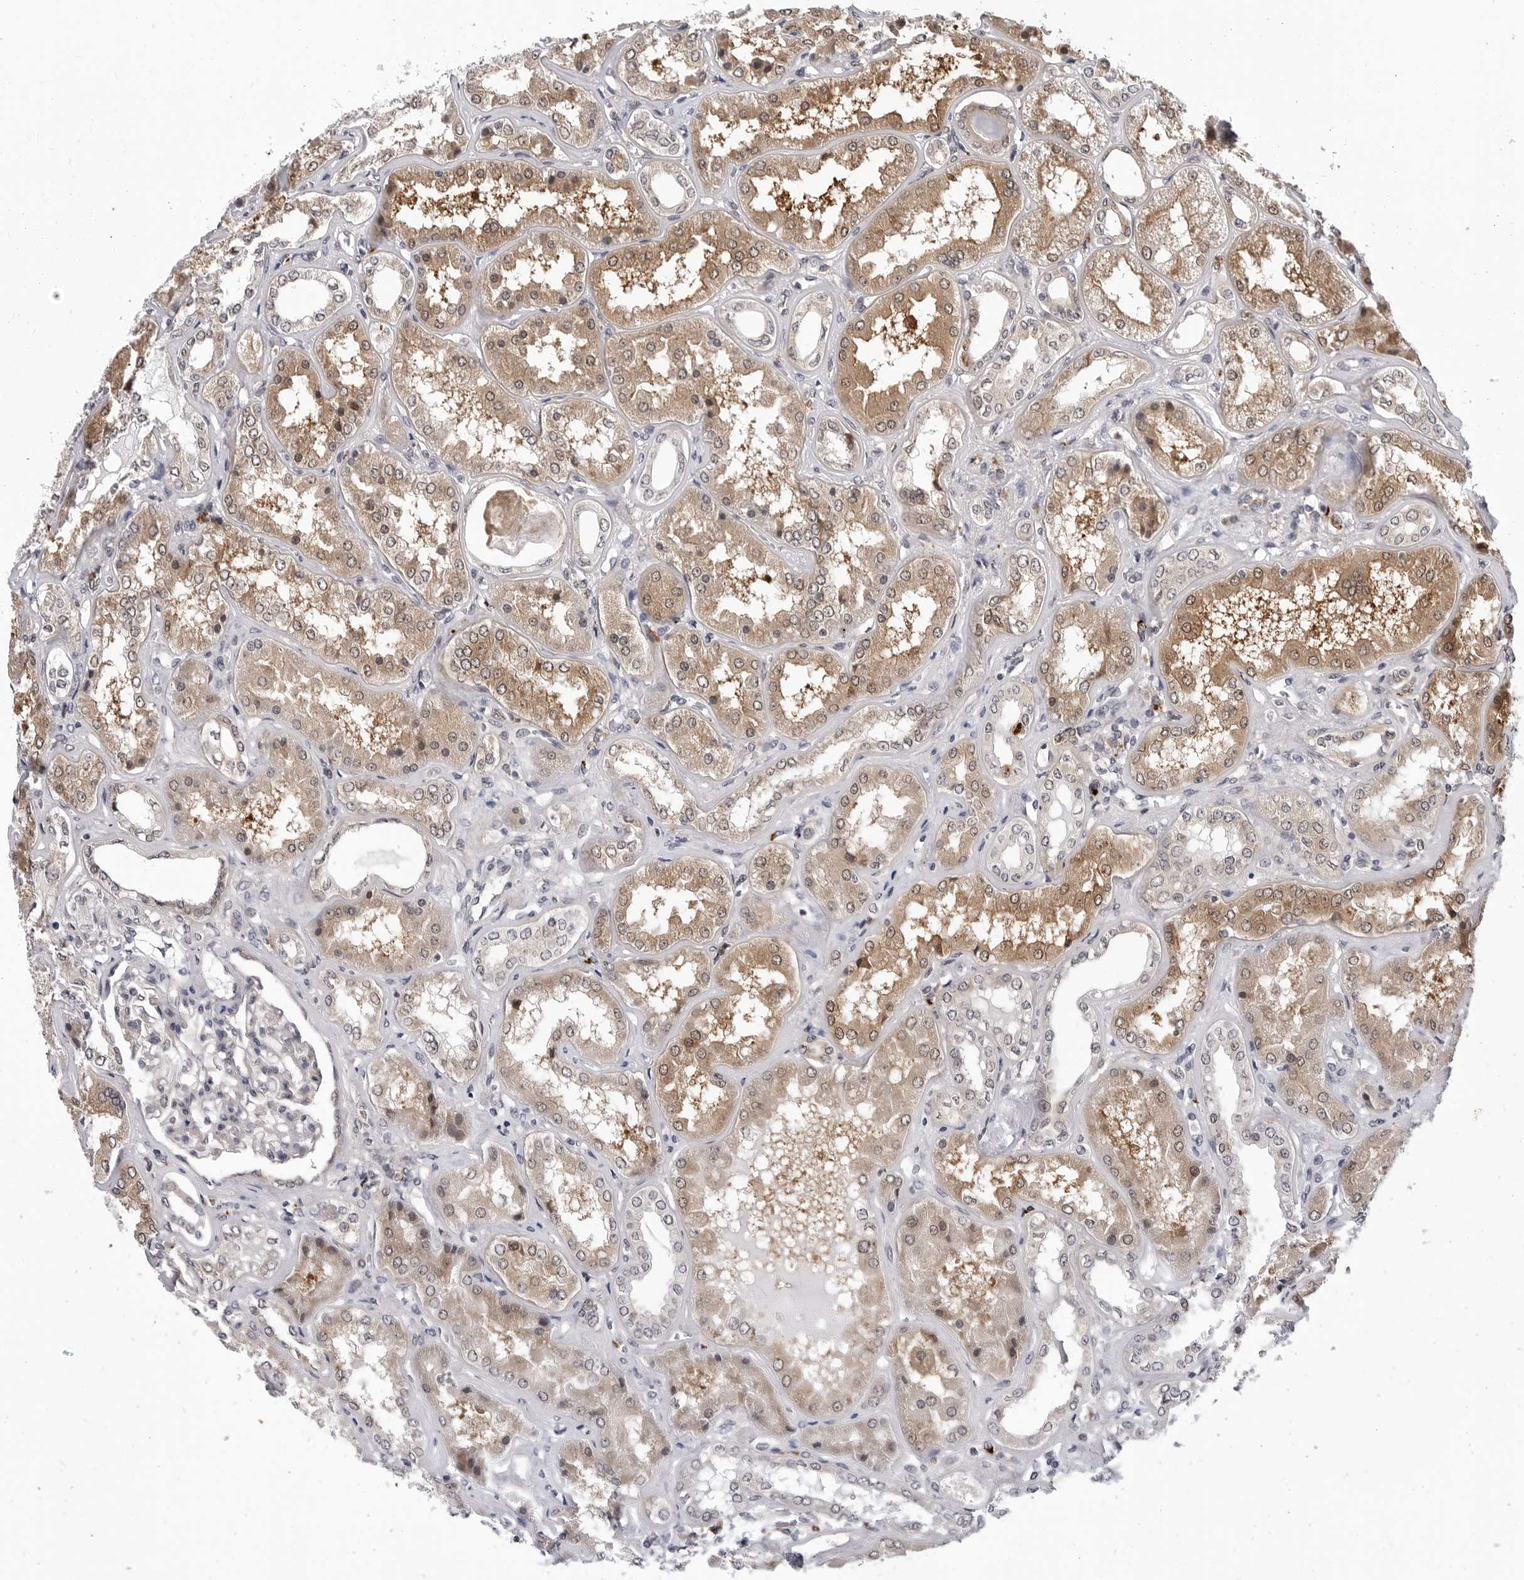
{"staining": {"intensity": "moderate", "quantity": "<25%", "location": "nuclear"}, "tissue": "kidney", "cell_type": "Cells in glomeruli", "image_type": "normal", "snomed": [{"axis": "morphology", "description": "Normal tissue, NOS"}, {"axis": "topography", "description": "Kidney"}], "caption": "A brown stain highlights moderate nuclear expression of a protein in cells in glomeruli of benign human kidney.", "gene": "KIAA1614", "patient": {"sex": "female", "age": 56}}